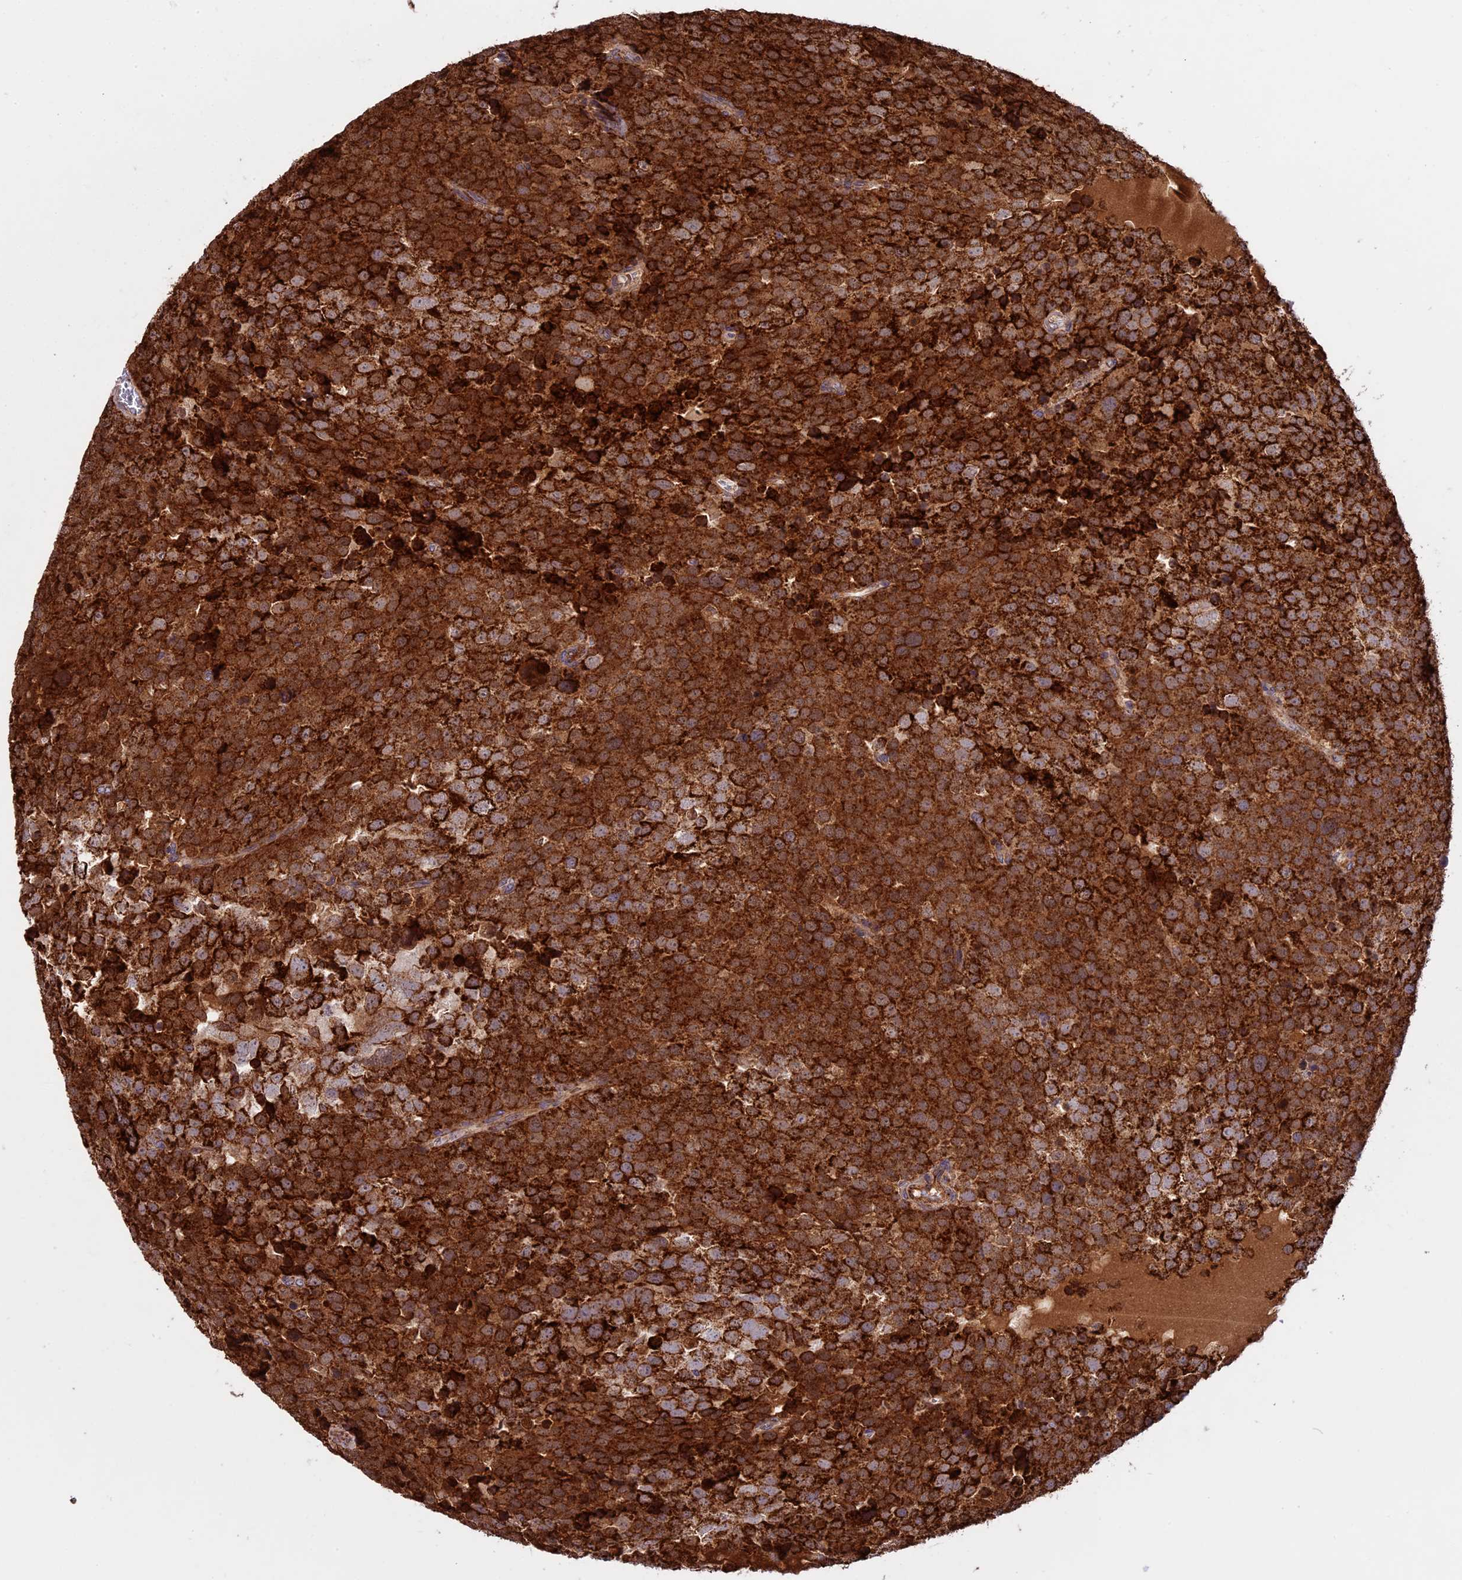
{"staining": {"intensity": "strong", "quantity": ">75%", "location": "cytoplasmic/membranous"}, "tissue": "testis cancer", "cell_type": "Tumor cells", "image_type": "cancer", "snomed": [{"axis": "morphology", "description": "Seminoma, NOS"}, {"axis": "topography", "description": "Testis"}], "caption": "A micrograph of human testis cancer stained for a protein reveals strong cytoplasmic/membranous brown staining in tumor cells.", "gene": "COX17", "patient": {"sex": "male", "age": 71}}